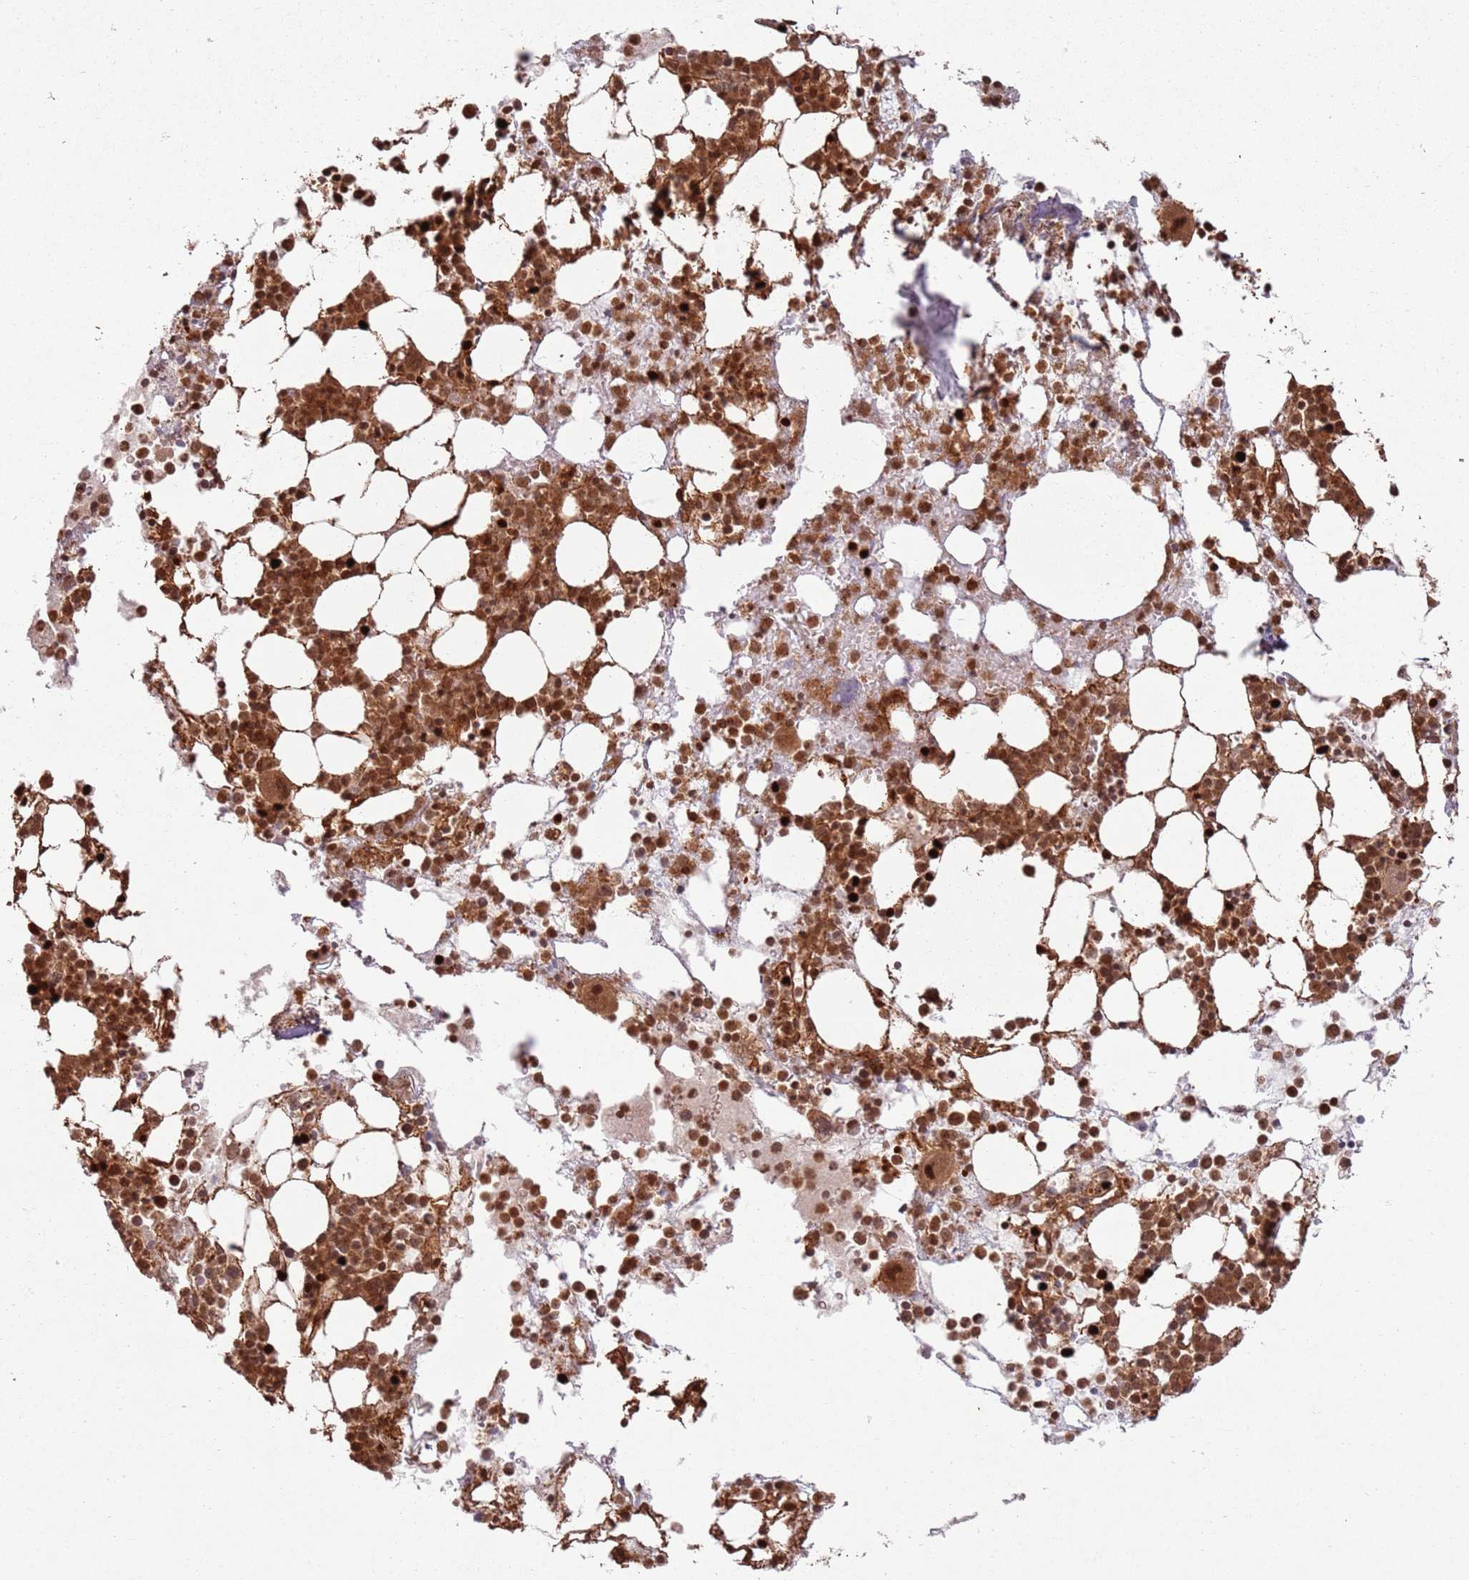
{"staining": {"intensity": "strong", "quantity": "25%-75%", "location": "cytoplasmic/membranous,nuclear"}, "tissue": "bone marrow", "cell_type": "Hematopoietic cells", "image_type": "normal", "snomed": [{"axis": "morphology", "description": "Normal tissue, NOS"}, {"axis": "topography", "description": "Bone marrow"}], "caption": "Normal bone marrow reveals strong cytoplasmic/membranous,nuclear positivity in about 25%-75% of hematopoietic cells (brown staining indicates protein expression, while blue staining denotes nuclei)..", "gene": "TBC1D13", "patient": {"sex": "male", "age": 22}}